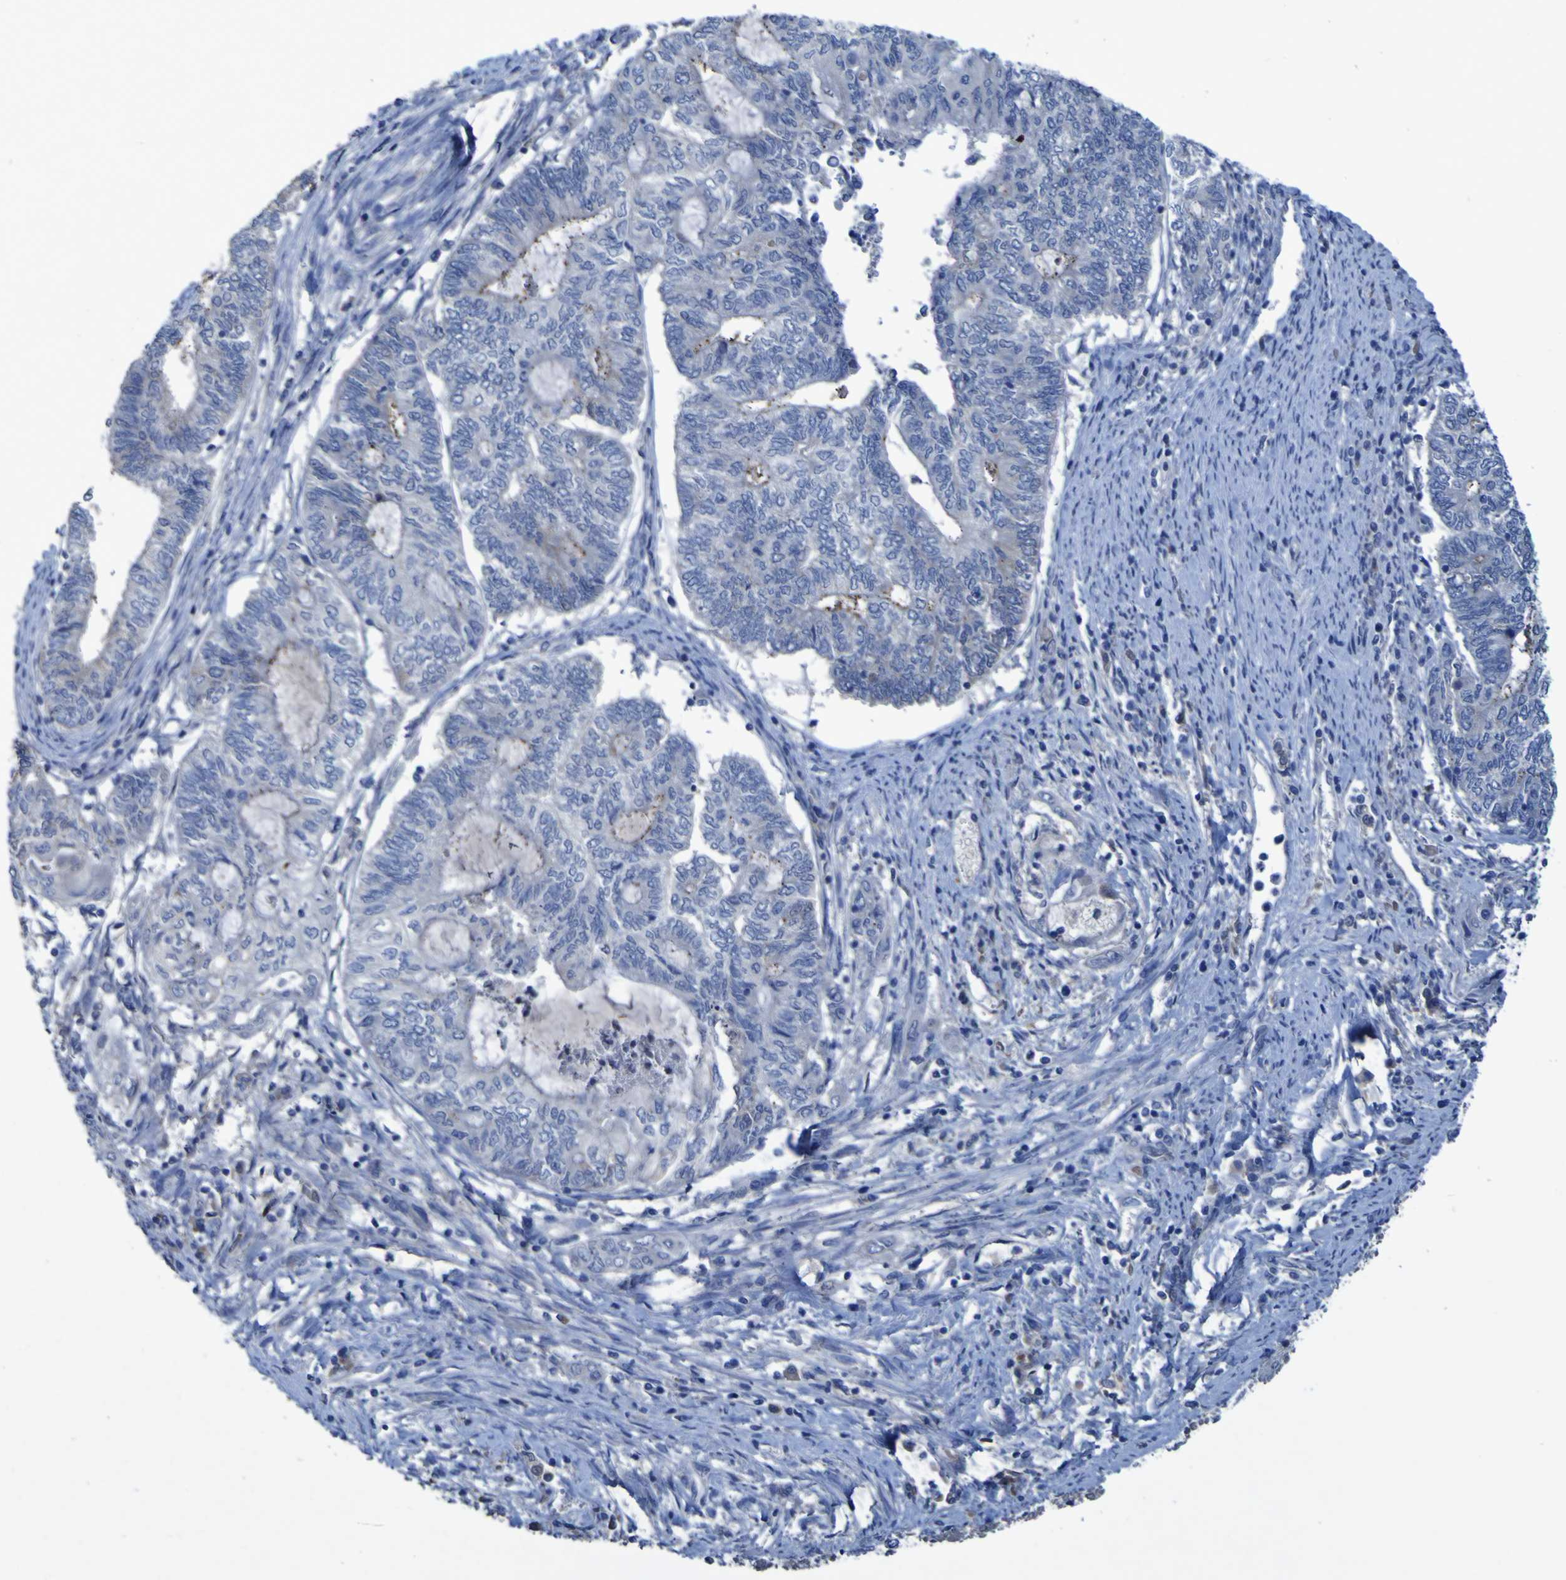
{"staining": {"intensity": "negative", "quantity": "none", "location": "none"}, "tissue": "endometrial cancer", "cell_type": "Tumor cells", "image_type": "cancer", "snomed": [{"axis": "morphology", "description": "Adenocarcinoma, NOS"}, {"axis": "topography", "description": "Uterus"}, {"axis": "topography", "description": "Endometrium"}], "caption": "An IHC micrograph of adenocarcinoma (endometrial) is shown. There is no staining in tumor cells of adenocarcinoma (endometrial).", "gene": "SGK2", "patient": {"sex": "female", "age": 70}}